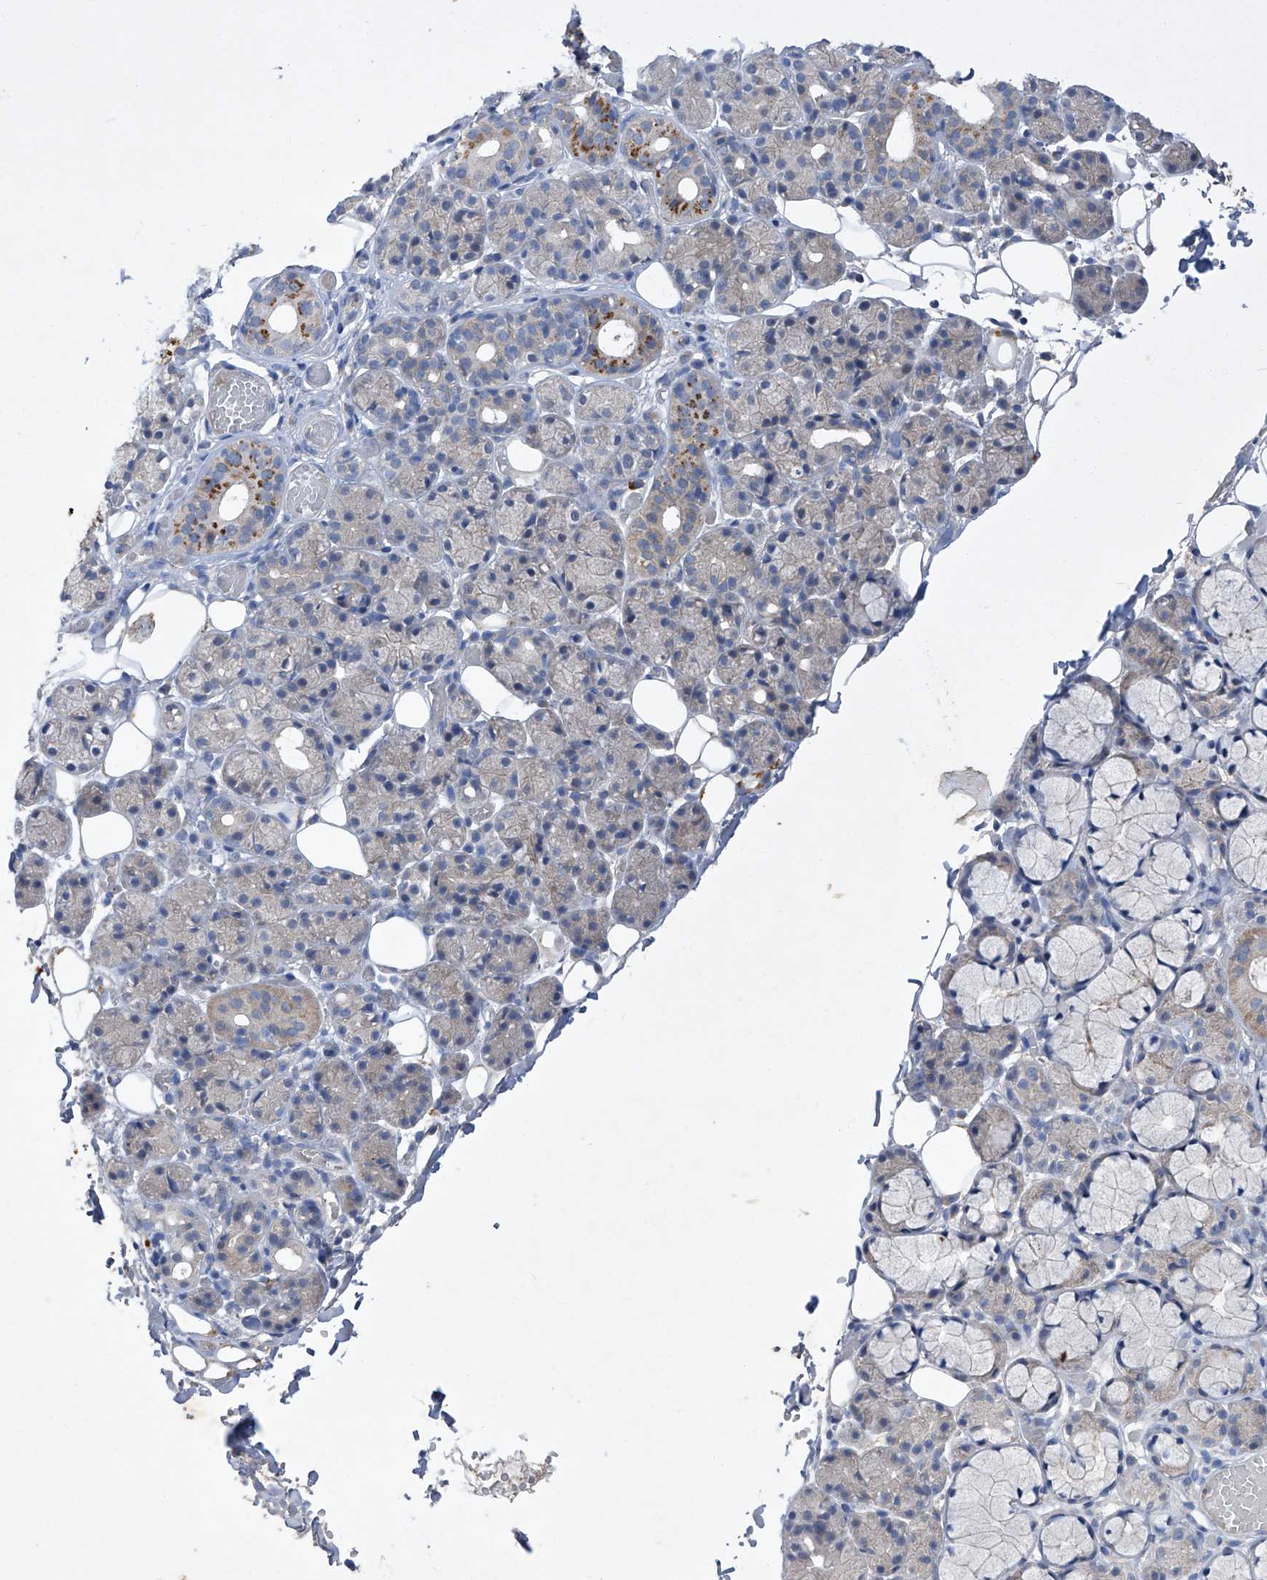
{"staining": {"intensity": "moderate", "quantity": "<25%", "location": "cytoplasmic/membranous"}, "tissue": "salivary gland", "cell_type": "Glandular cells", "image_type": "normal", "snomed": [{"axis": "morphology", "description": "Normal tissue, NOS"}, {"axis": "topography", "description": "Salivary gland"}], "caption": "Human salivary gland stained with a brown dye shows moderate cytoplasmic/membranous positive staining in about <25% of glandular cells.", "gene": "SBK2", "patient": {"sex": "male", "age": 63}}